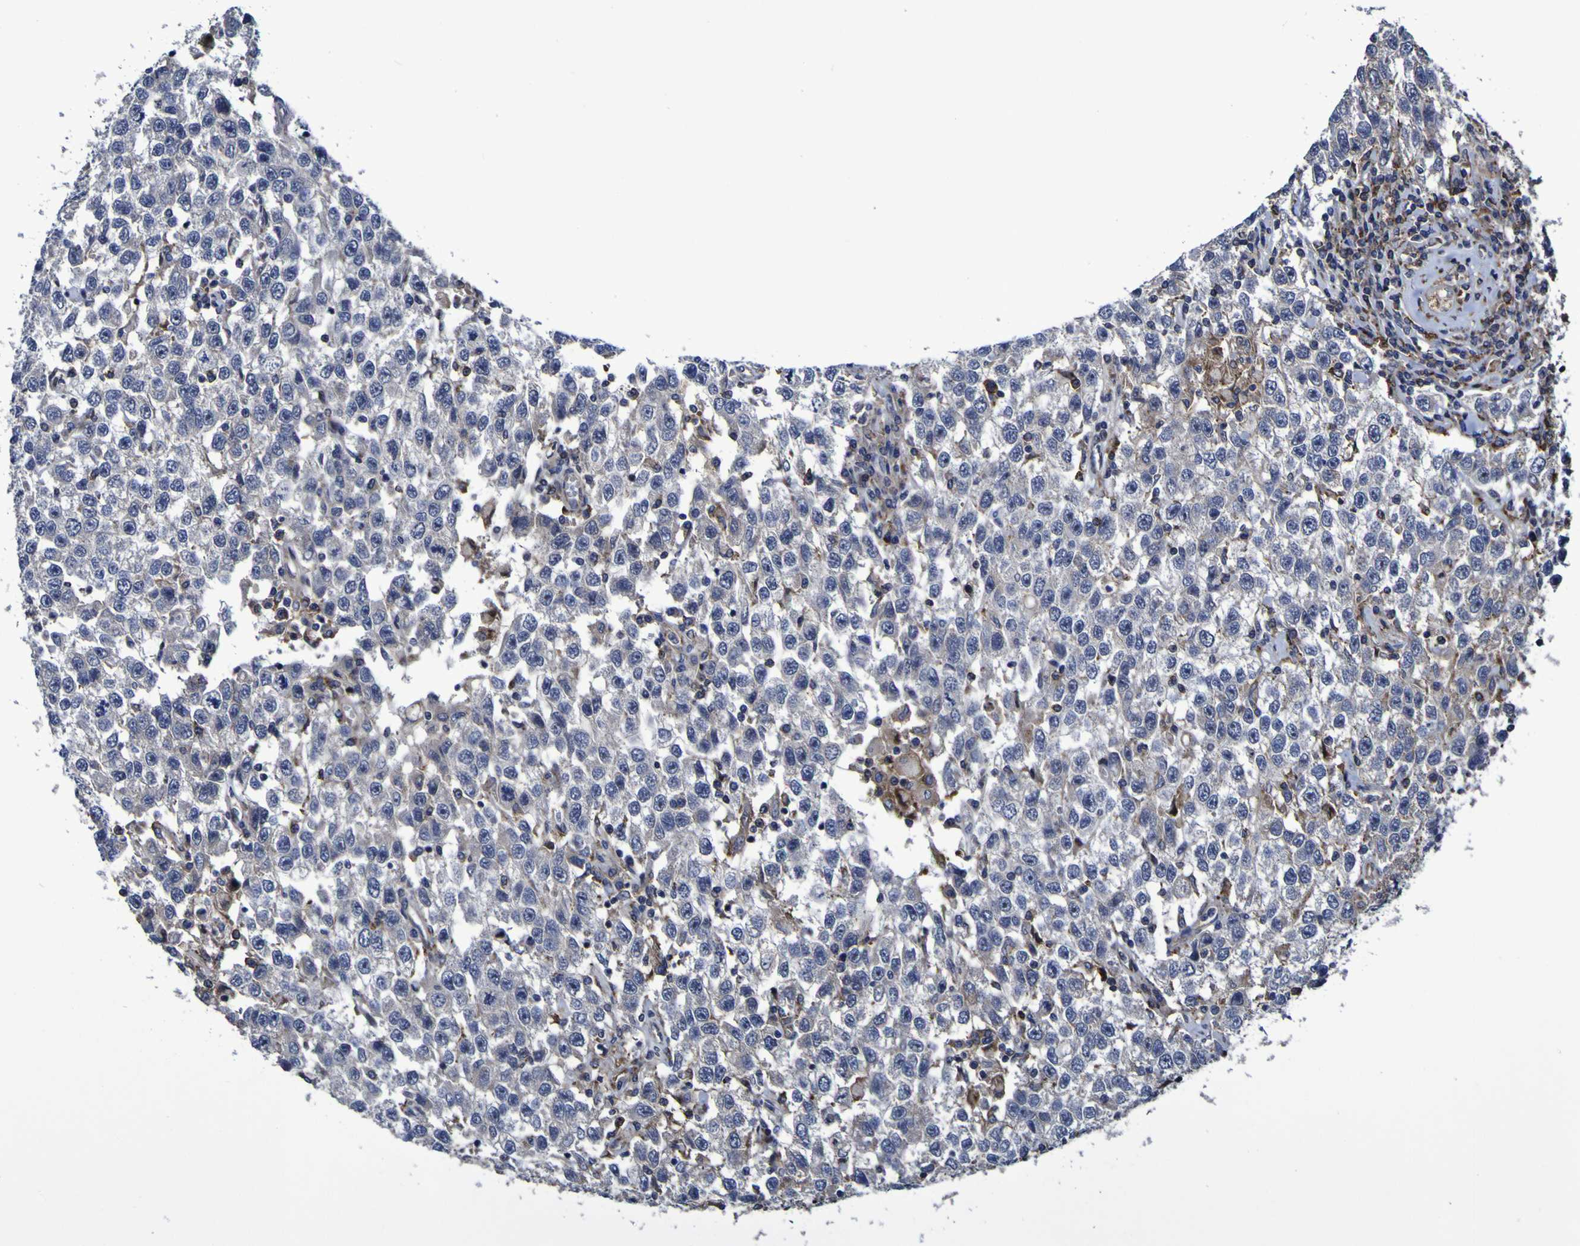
{"staining": {"intensity": "negative", "quantity": "none", "location": "none"}, "tissue": "testis cancer", "cell_type": "Tumor cells", "image_type": "cancer", "snomed": [{"axis": "morphology", "description": "Seminoma, NOS"}, {"axis": "topography", "description": "Testis"}], "caption": "There is no significant positivity in tumor cells of testis cancer (seminoma). The staining is performed using DAB (3,3'-diaminobenzidine) brown chromogen with nuclei counter-stained in using hematoxylin.", "gene": "MGLL", "patient": {"sex": "male", "age": 41}}